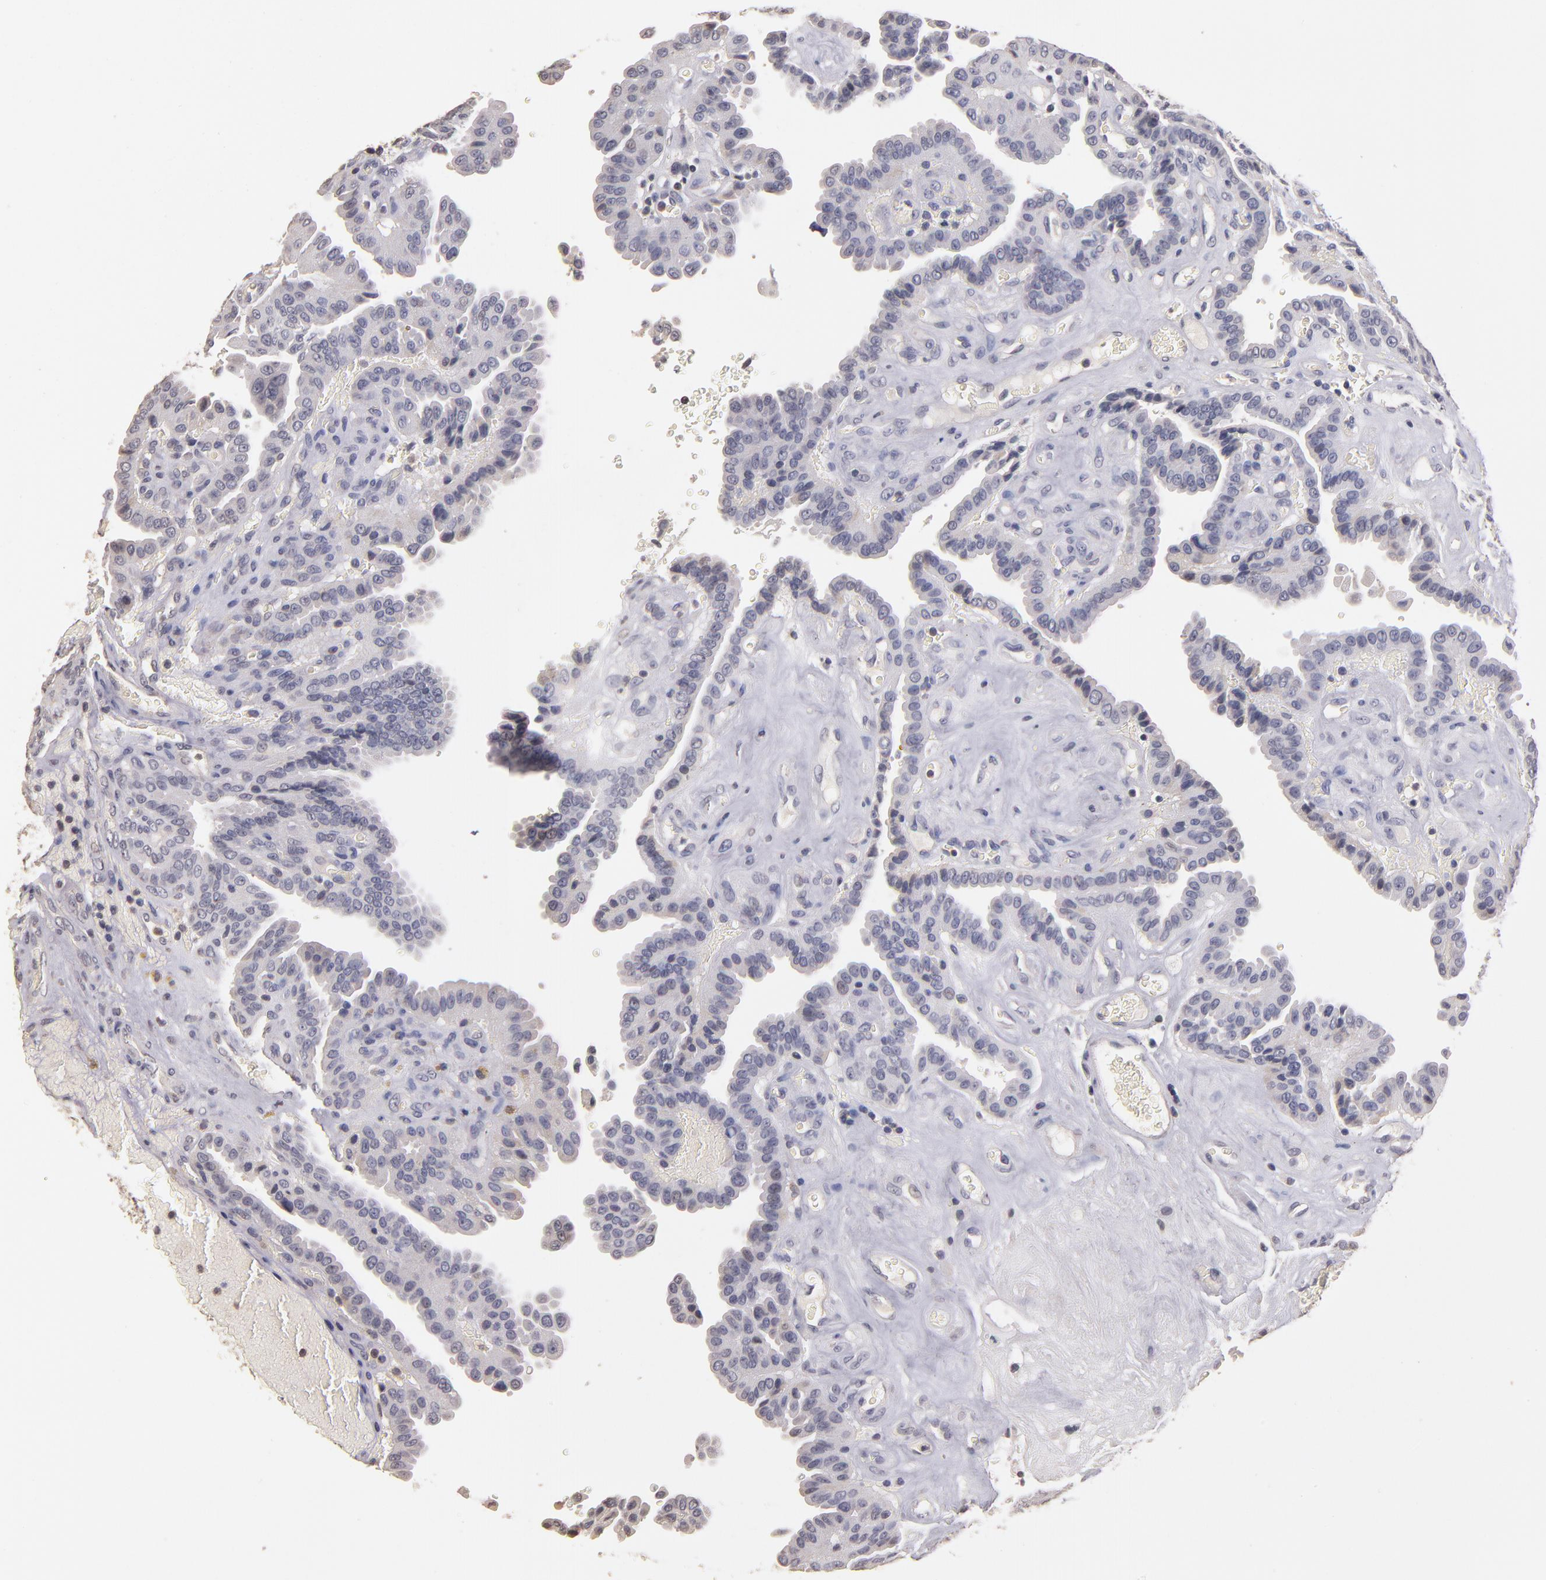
{"staining": {"intensity": "negative", "quantity": "none", "location": "none"}, "tissue": "thyroid cancer", "cell_type": "Tumor cells", "image_type": "cancer", "snomed": [{"axis": "morphology", "description": "Papillary adenocarcinoma, NOS"}, {"axis": "topography", "description": "Thyroid gland"}], "caption": "Immunohistochemical staining of human papillary adenocarcinoma (thyroid) exhibits no significant staining in tumor cells. (DAB immunohistochemistry visualized using brightfield microscopy, high magnification).", "gene": "SOX10", "patient": {"sex": "male", "age": 87}}